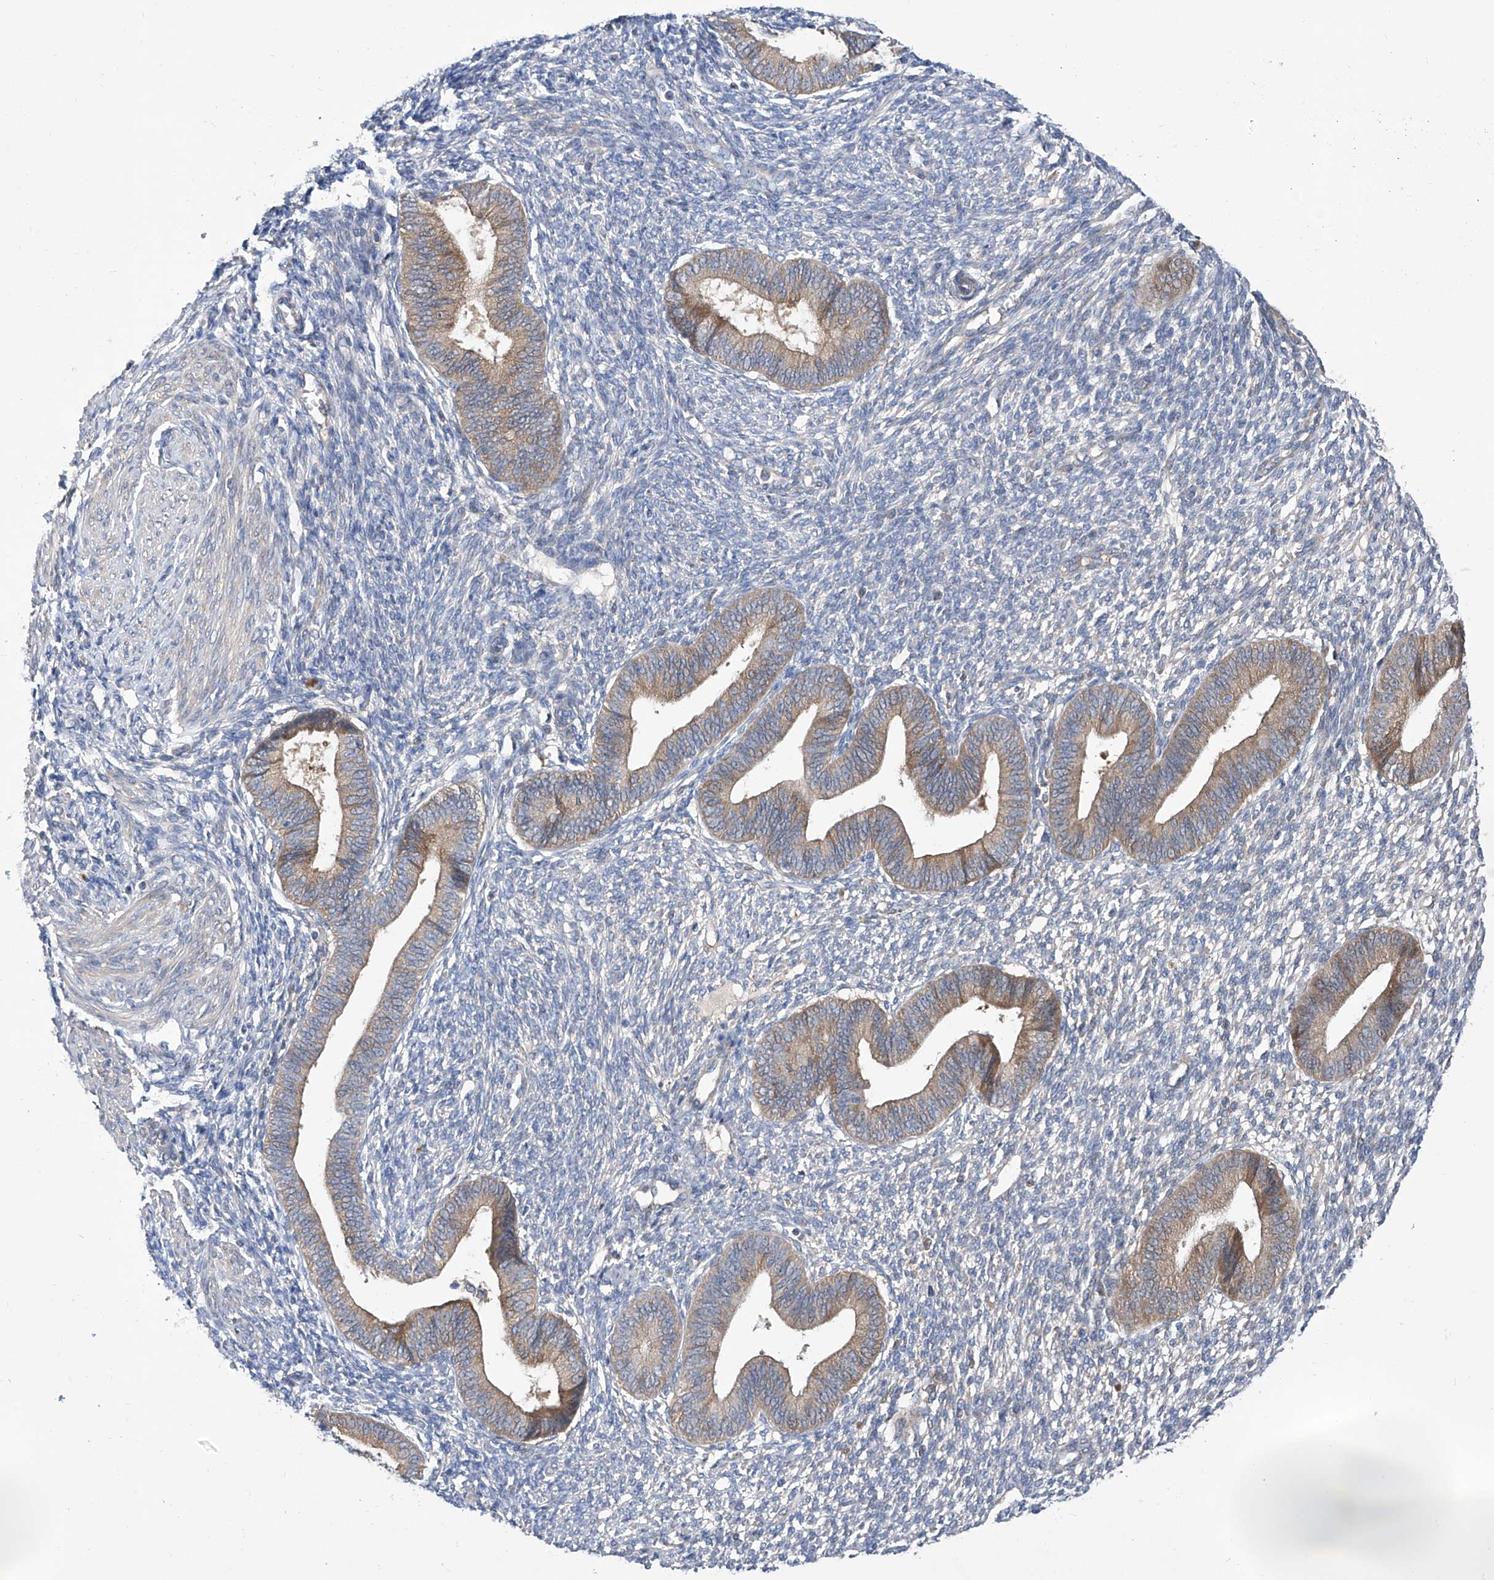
{"staining": {"intensity": "negative", "quantity": "none", "location": "none"}, "tissue": "endometrium", "cell_type": "Cells in endometrial stroma", "image_type": "normal", "snomed": [{"axis": "morphology", "description": "Normal tissue, NOS"}, {"axis": "topography", "description": "Endometrium"}], "caption": "IHC of normal endometrium demonstrates no staining in cells in endometrial stroma.", "gene": "SRBD1", "patient": {"sex": "female", "age": 46}}